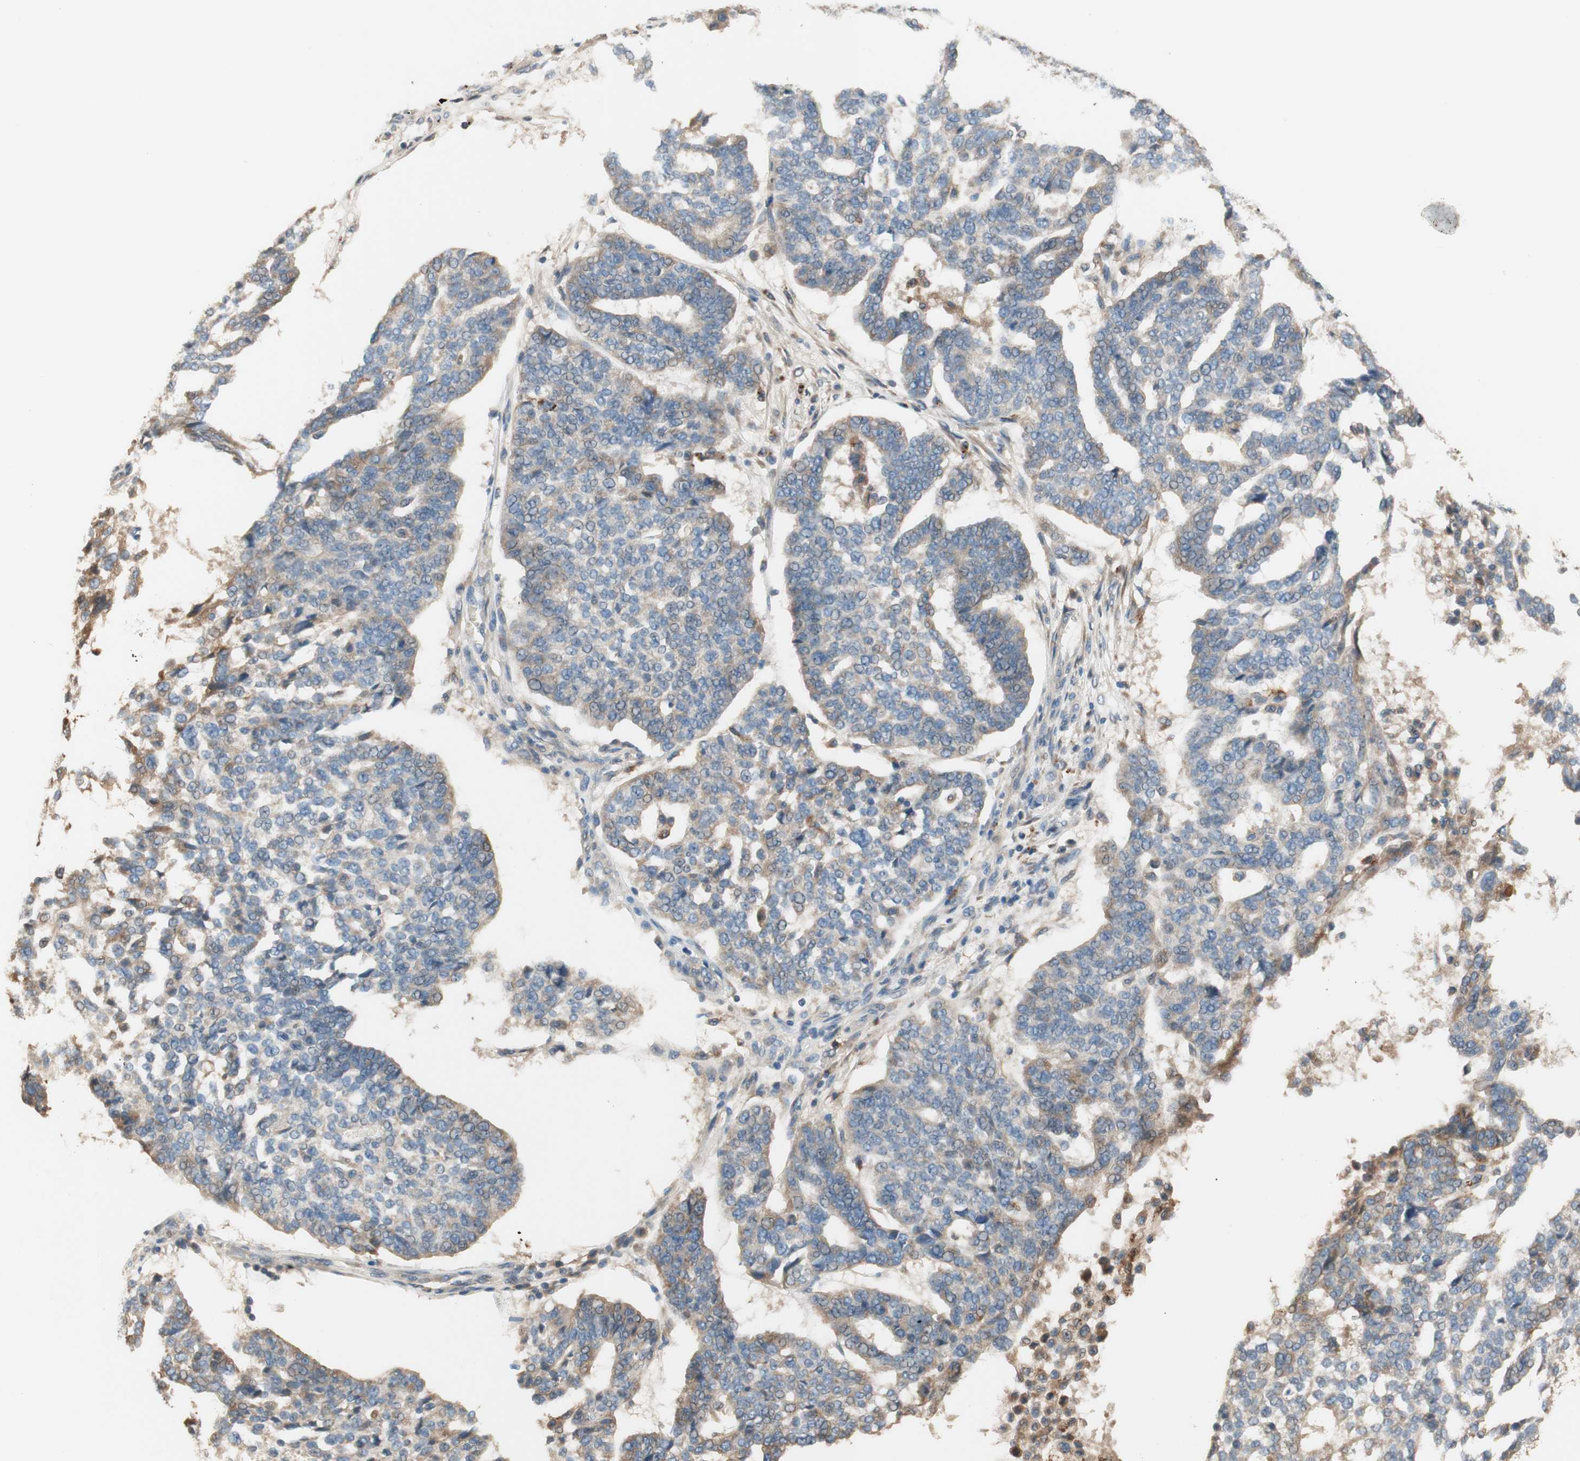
{"staining": {"intensity": "weak", "quantity": "<25%", "location": "cytoplasmic/membranous"}, "tissue": "ovarian cancer", "cell_type": "Tumor cells", "image_type": "cancer", "snomed": [{"axis": "morphology", "description": "Cystadenocarcinoma, serous, NOS"}, {"axis": "topography", "description": "Ovary"}], "caption": "Ovarian cancer (serous cystadenocarcinoma) was stained to show a protein in brown. There is no significant expression in tumor cells. (DAB (3,3'-diaminobenzidine) immunohistochemistry (IHC), high magnification).", "gene": "PTPN21", "patient": {"sex": "female", "age": 59}}